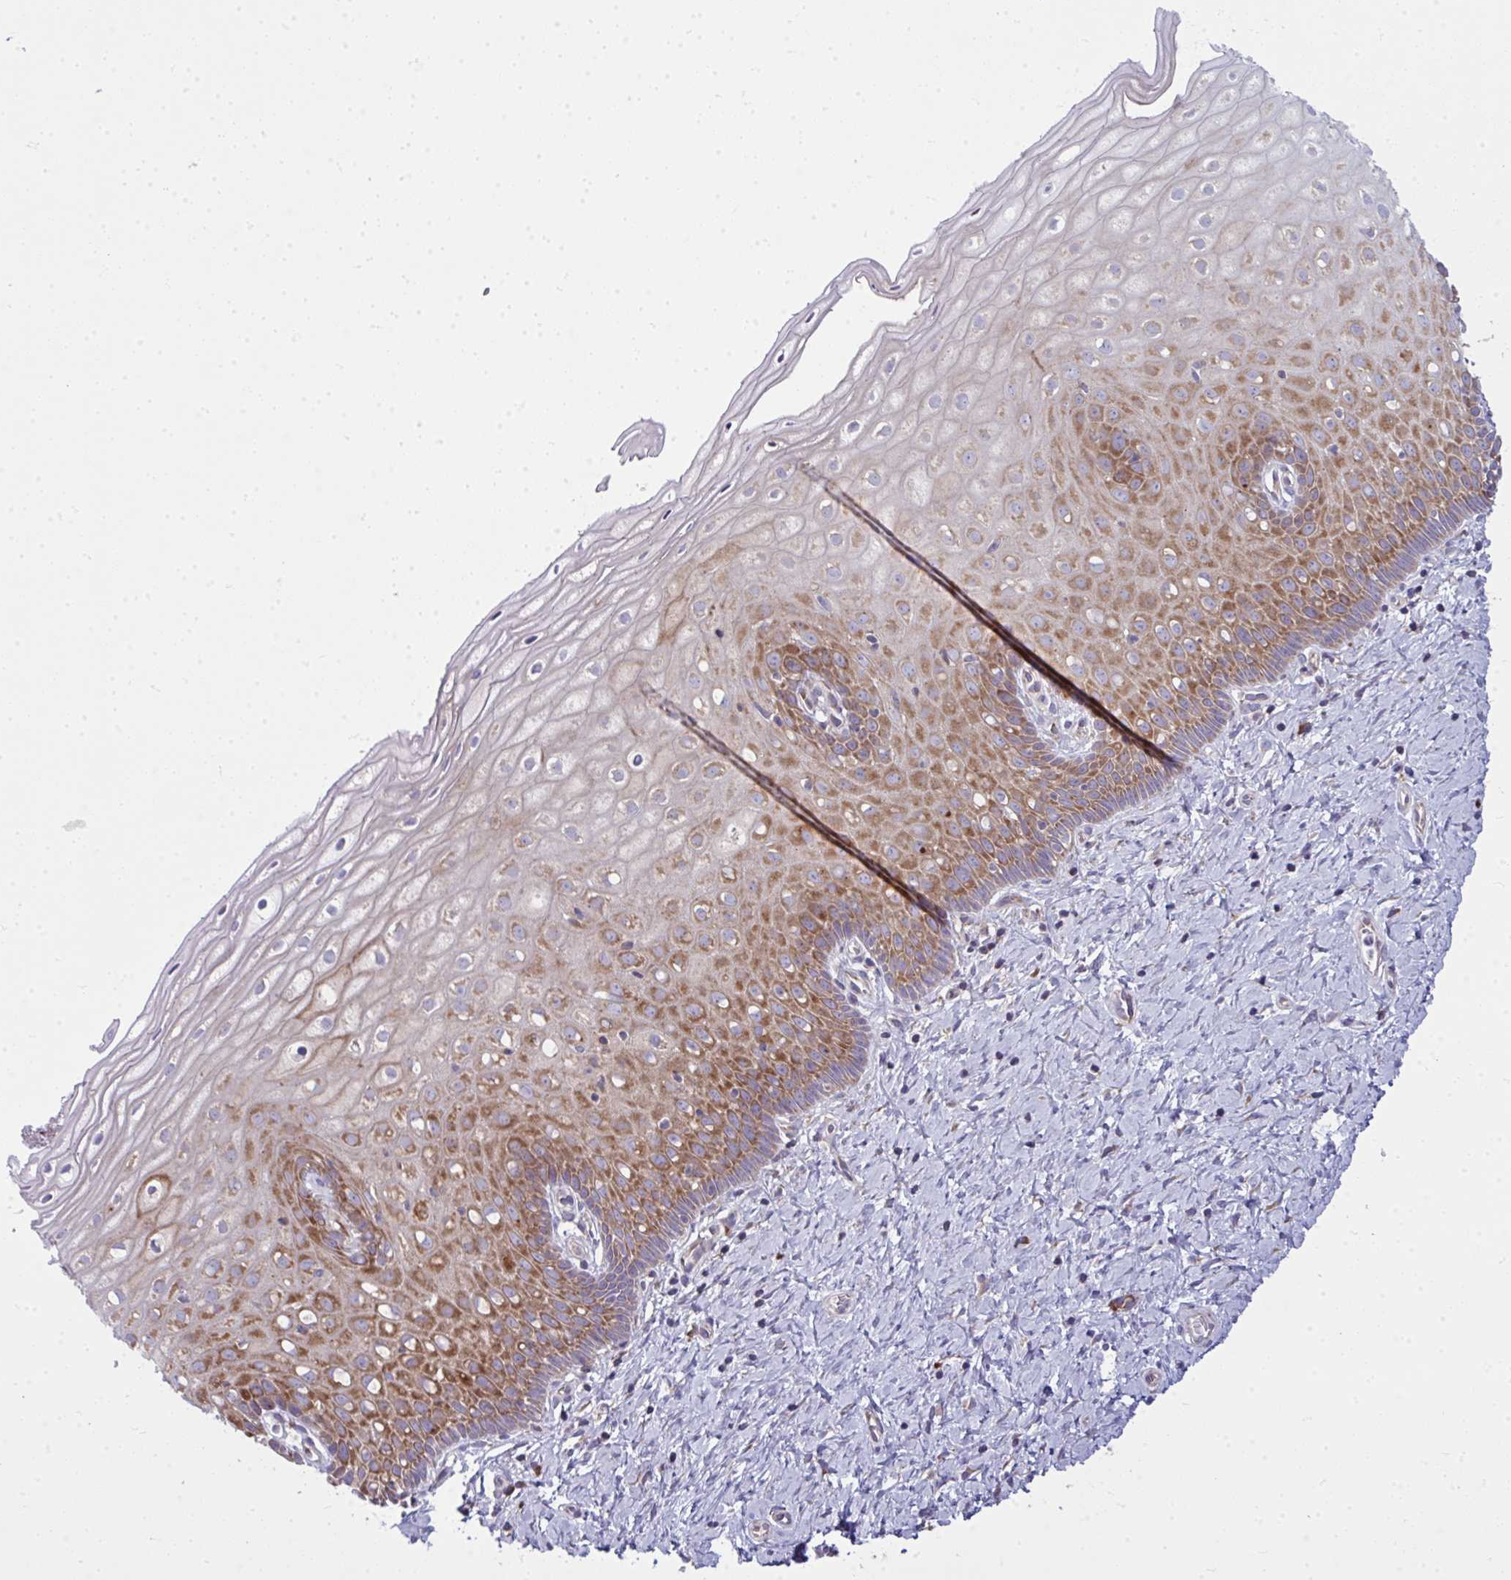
{"staining": {"intensity": "moderate", "quantity": ">75%", "location": "cytoplasmic/membranous"}, "tissue": "cervix", "cell_type": "Glandular cells", "image_type": "normal", "snomed": [{"axis": "morphology", "description": "Normal tissue, NOS"}, {"axis": "topography", "description": "Cervix"}], "caption": "Protein staining of benign cervix demonstrates moderate cytoplasmic/membranous expression in about >75% of glandular cells.", "gene": "GFPT2", "patient": {"sex": "female", "age": 37}}